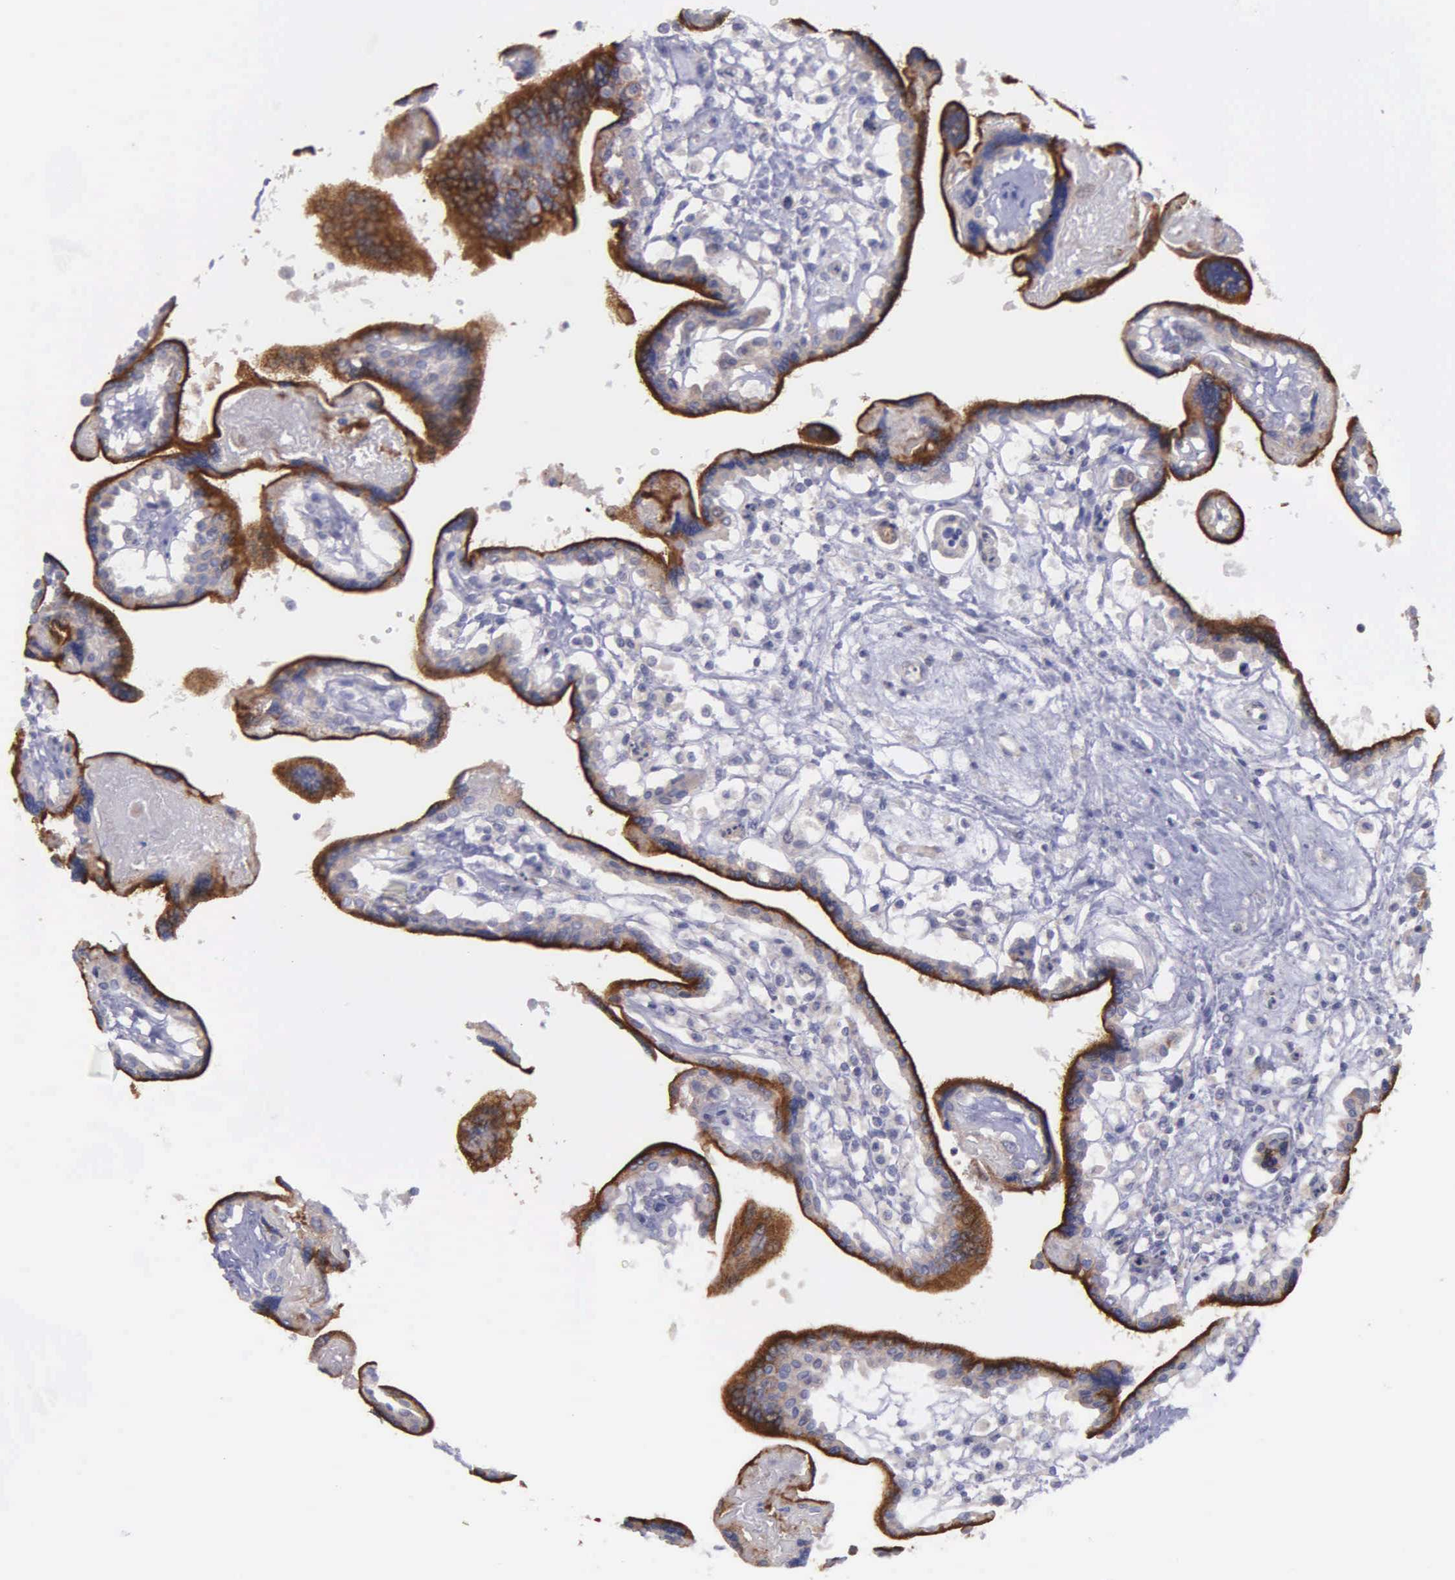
{"staining": {"intensity": "moderate", "quantity": "<25%", "location": "nuclear"}, "tissue": "placenta", "cell_type": "Decidual cells", "image_type": "normal", "snomed": [{"axis": "morphology", "description": "Normal tissue, NOS"}, {"axis": "topography", "description": "Placenta"}], "caption": "Immunohistochemical staining of normal placenta demonstrates moderate nuclear protein staining in about <25% of decidual cells.", "gene": "MICAL3", "patient": {"sex": "female", "age": 31}}